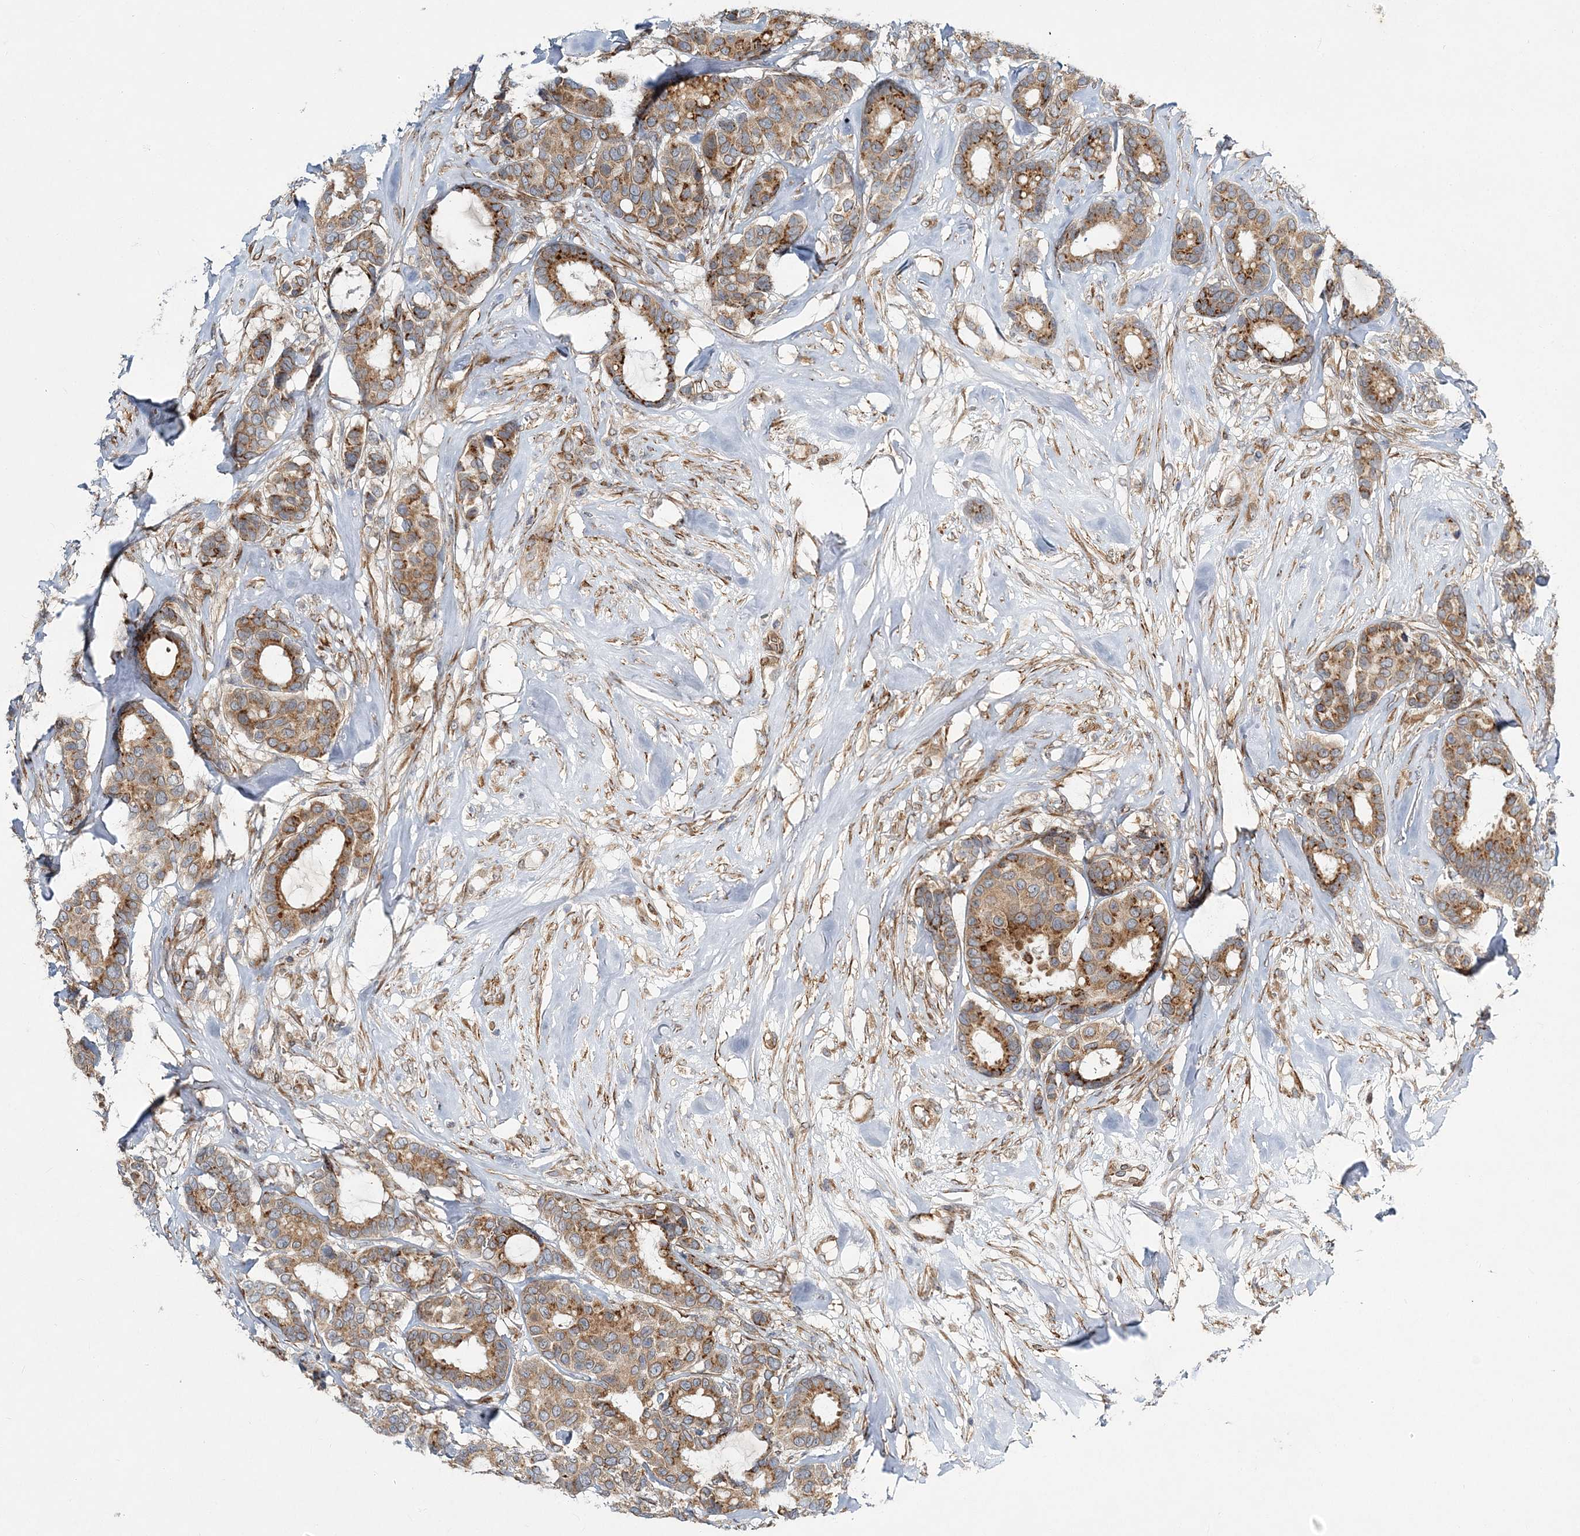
{"staining": {"intensity": "moderate", "quantity": ">75%", "location": "cytoplasmic/membranous"}, "tissue": "breast cancer", "cell_type": "Tumor cells", "image_type": "cancer", "snomed": [{"axis": "morphology", "description": "Duct carcinoma"}, {"axis": "topography", "description": "Breast"}], "caption": "Breast cancer (infiltrating ductal carcinoma) stained for a protein (brown) shows moderate cytoplasmic/membranous positive expression in about >75% of tumor cells.", "gene": "NBAS", "patient": {"sex": "female", "age": 87}}